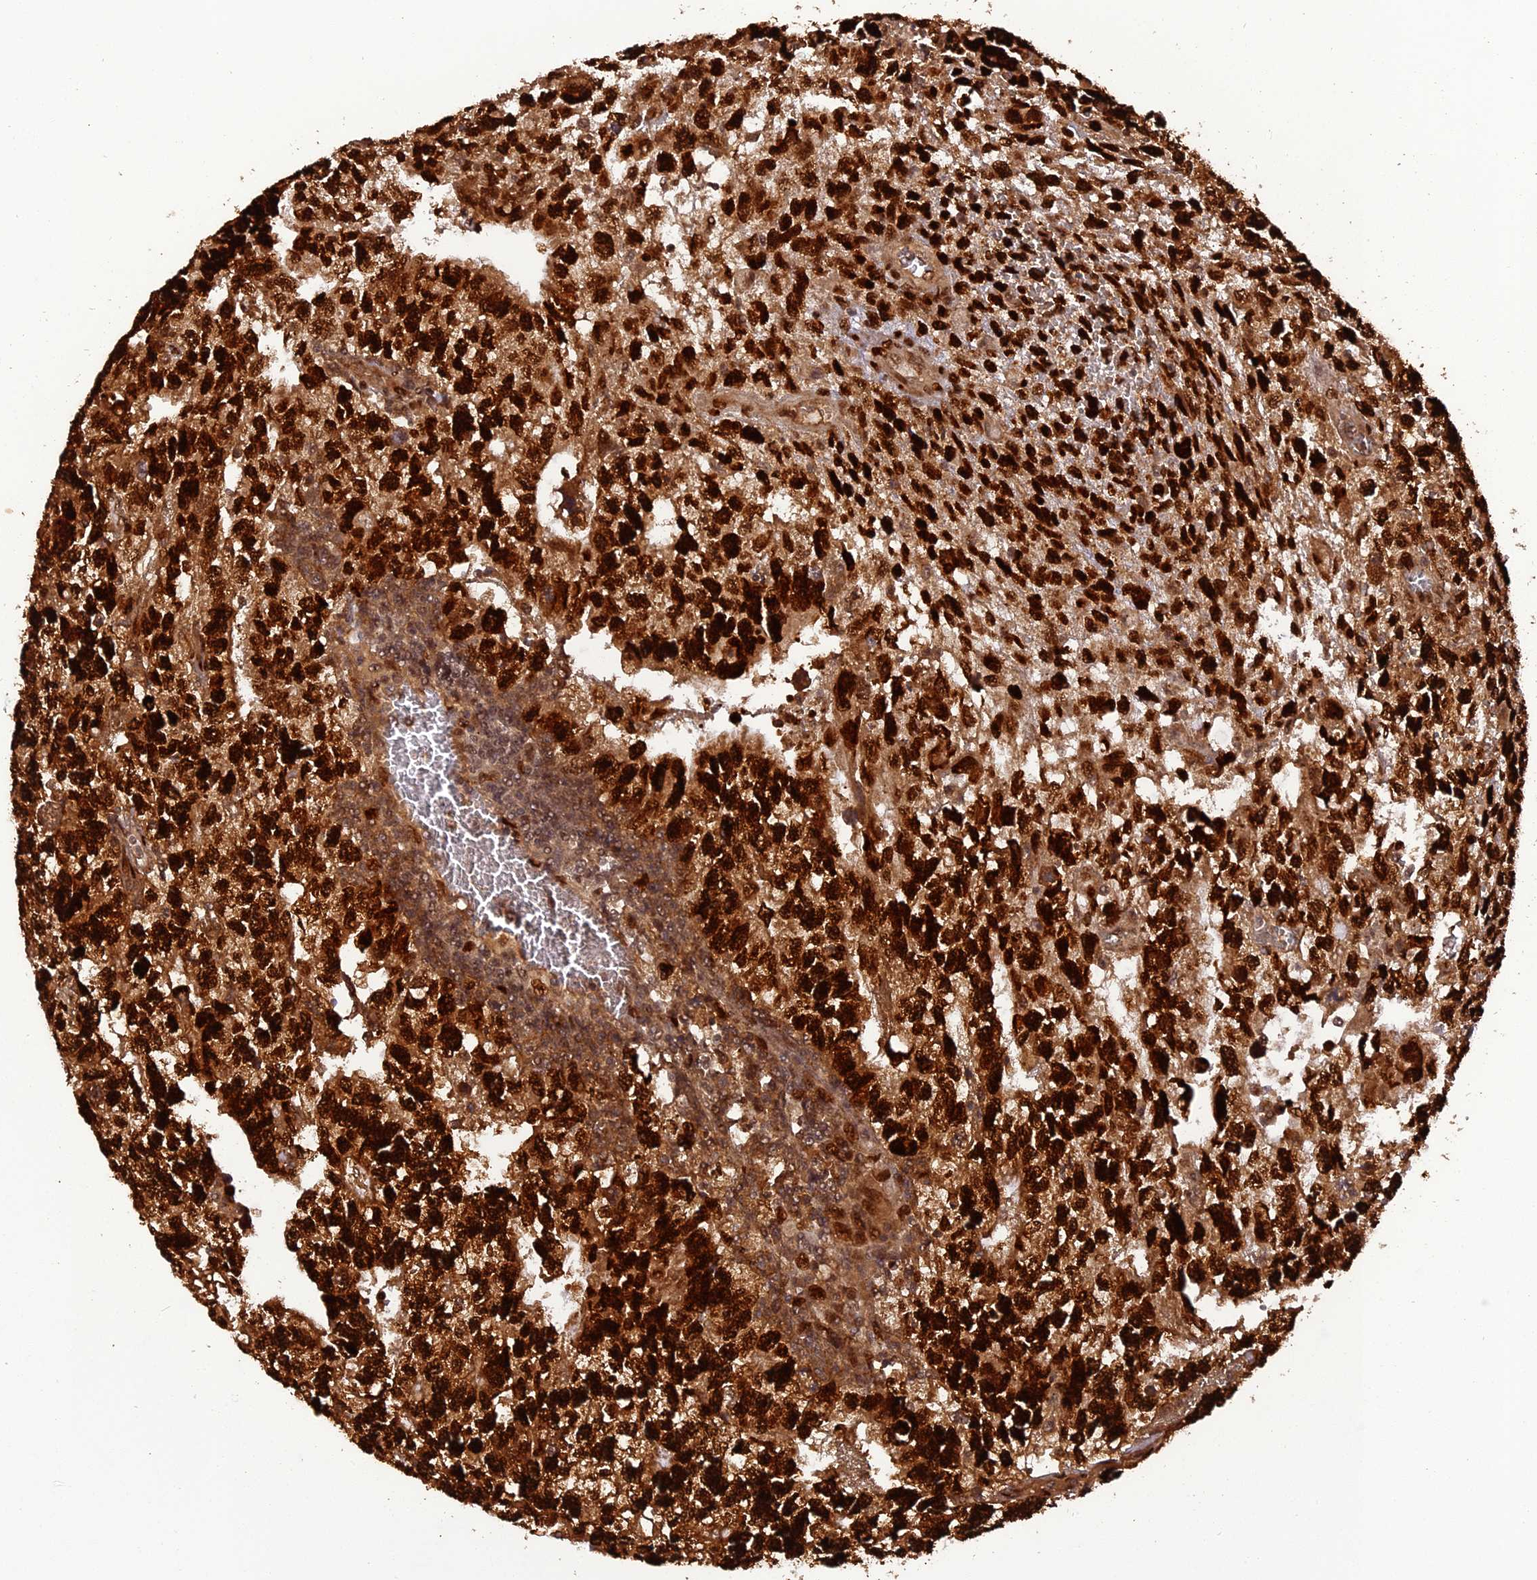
{"staining": {"intensity": "strong", "quantity": ">75%", "location": "cytoplasmic/membranous,nuclear"}, "tissue": "testis cancer", "cell_type": "Tumor cells", "image_type": "cancer", "snomed": [{"axis": "morphology", "description": "Carcinoma, Embryonal, NOS"}, {"axis": "topography", "description": "Testis"}], "caption": "Testis embryonal carcinoma stained with DAB (3,3'-diaminobenzidine) IHC reveals high levels of strong cytoplasmic/membranous and nuclear staining in approximately >75% of tumor cells.", "gene": "MICALL1", "patient": {"sex": "male", "age": 26}}